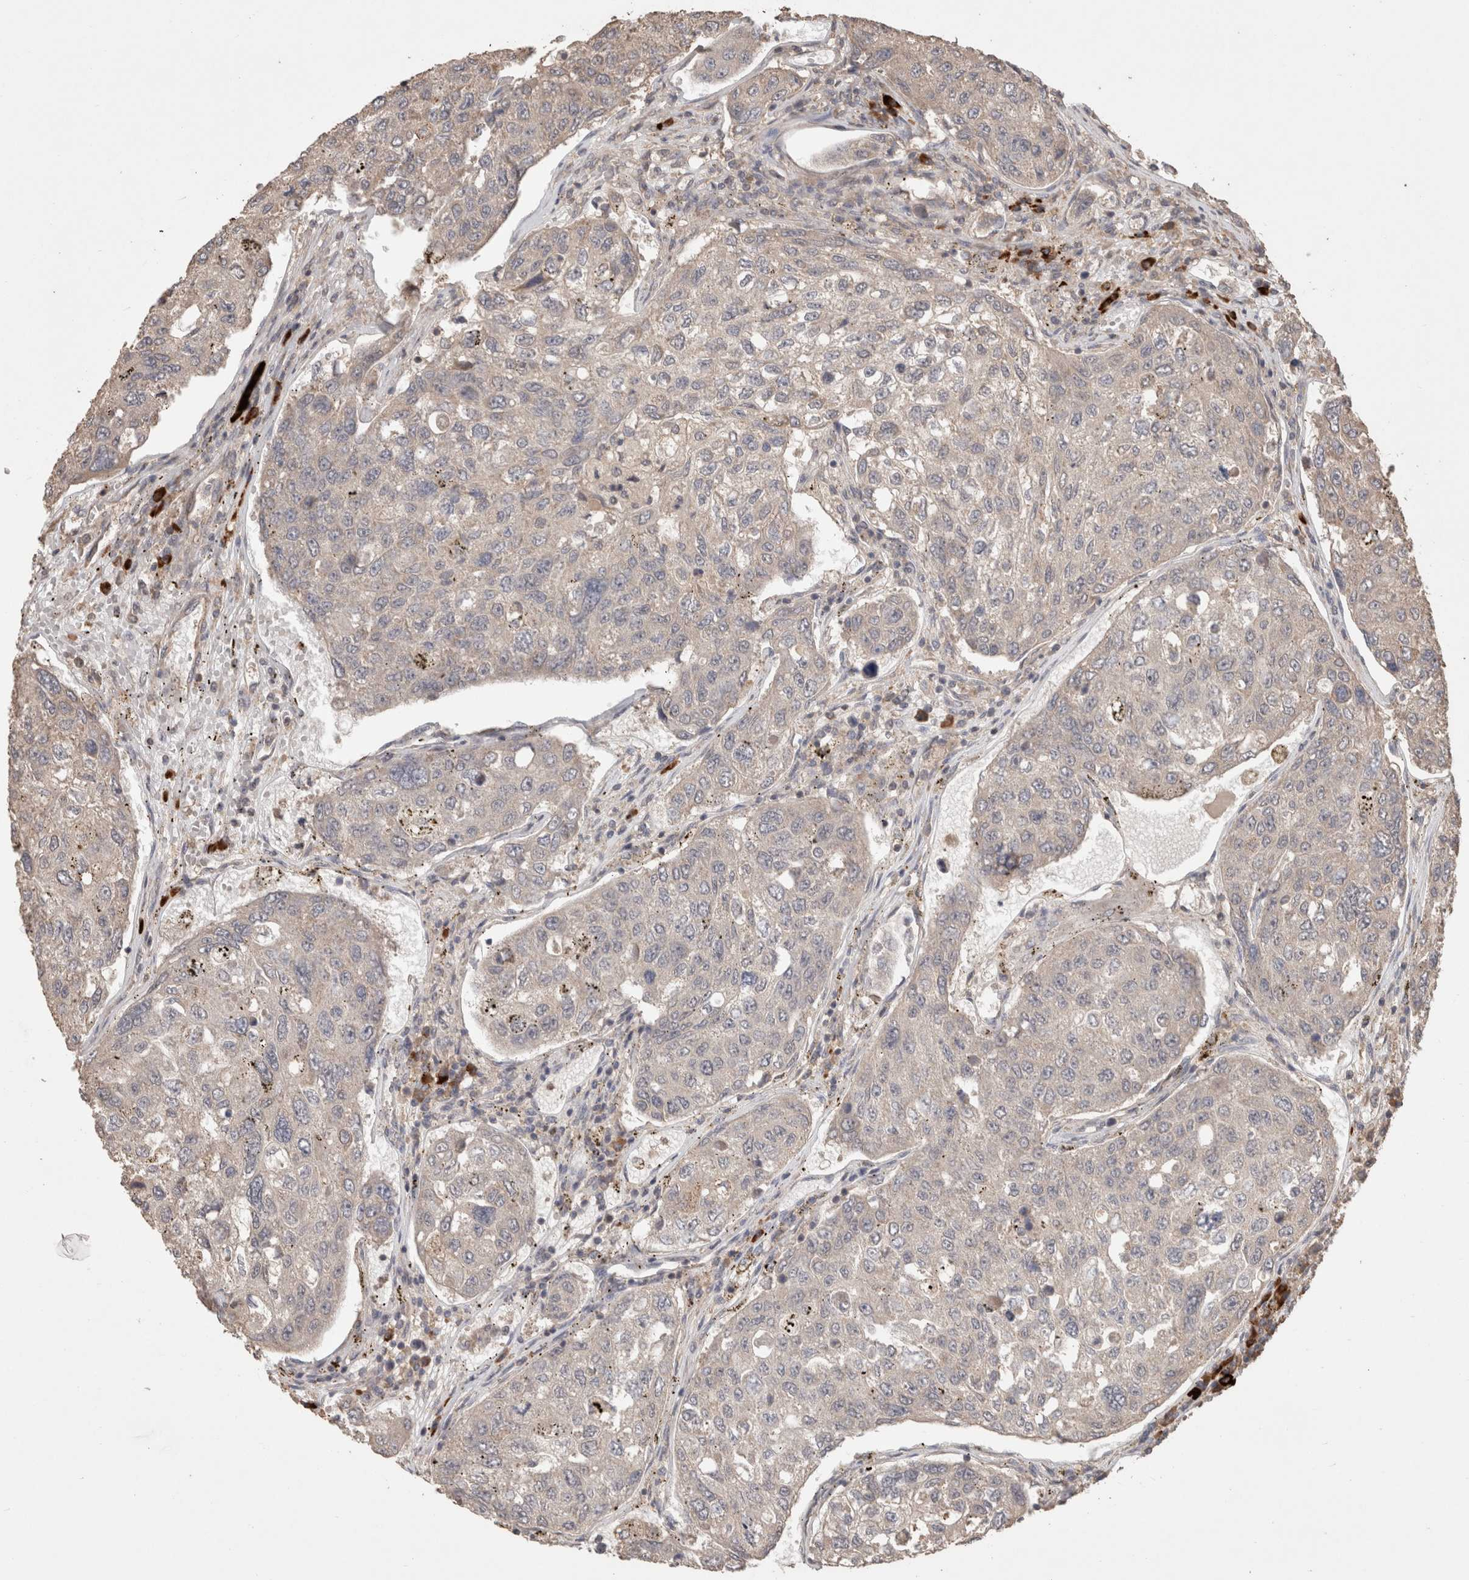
{"staining": {"intensity": "weak", "quantity": "<25%", "location": "cytoplasmic/membranous"}, "tissue": "urothelial cancer", "cell_type": "Tumor cells", "image_type": "cancer", "snomed": [{"axis": "morphology", "description": "Urothelial carcinoma, High grade"}, {"axis": "topography", "description": "Lymph node"}, {"axis": "topography", "description": "Urinary bladder"}], "caption": "An immunohistochemistry histopathology image of urothelial cancer is shown. There is no staining in tumor cells of urothelial cancer.", "gene": "HROB", "patient": {"sex": "male", "age": 51}}